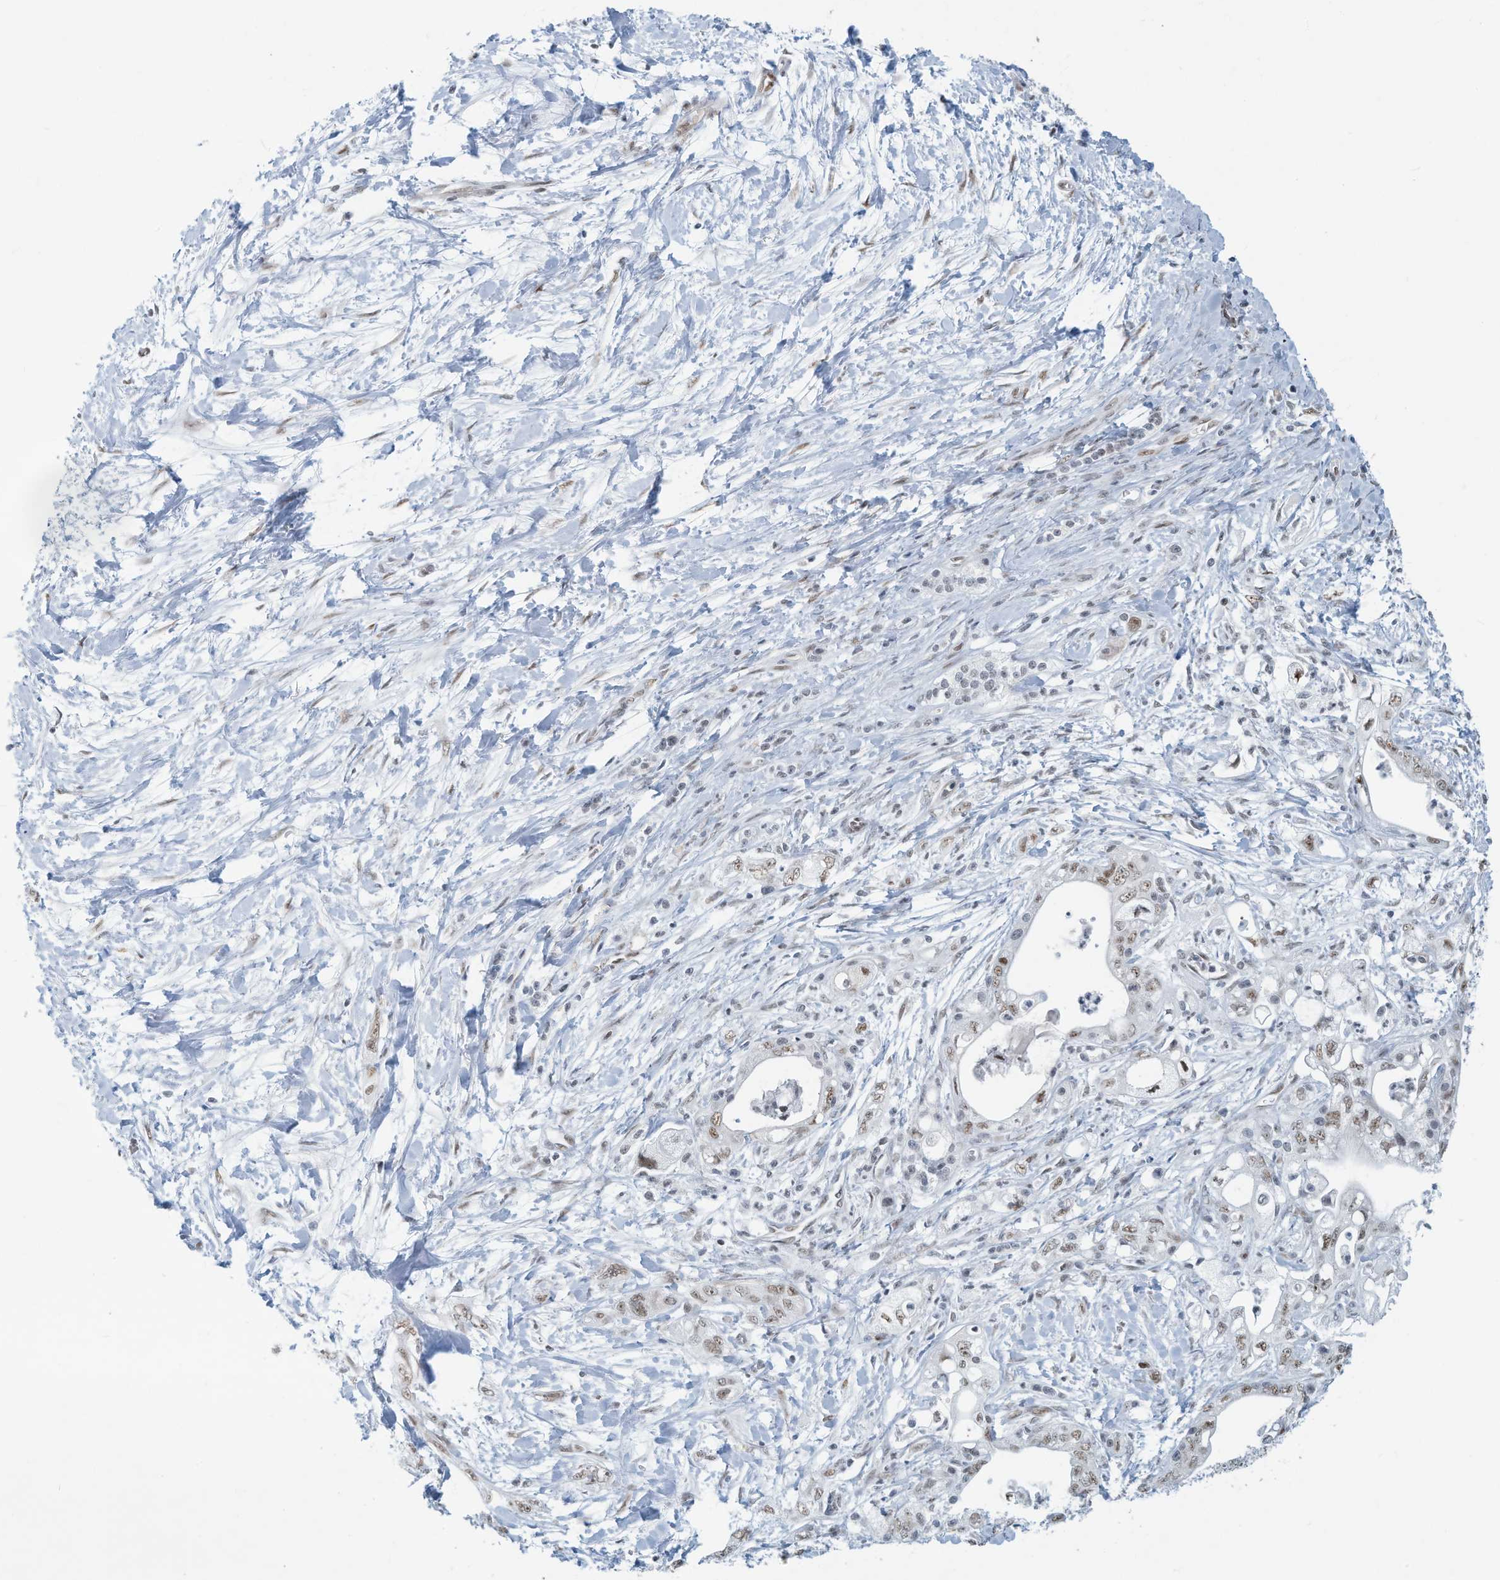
{"staining": {"intensity": "weak", "quantity": ">75%", "location": "nuclear"}, "tissue": "pancreatic cancer", "cell_type": "Tumor cells", "image_type": "cancer", "snomed": [{"axis": "morphology", "description": "Adenocarcinoma, NOS"}, {"axis": "topography", "description": "Pancreas"}], "caption": "Pancreatic cancer stained with a protein marker shows weak staining in tumor cells.", "gene": "SARNP", "patient": {"sex": "male", "age": 70}}